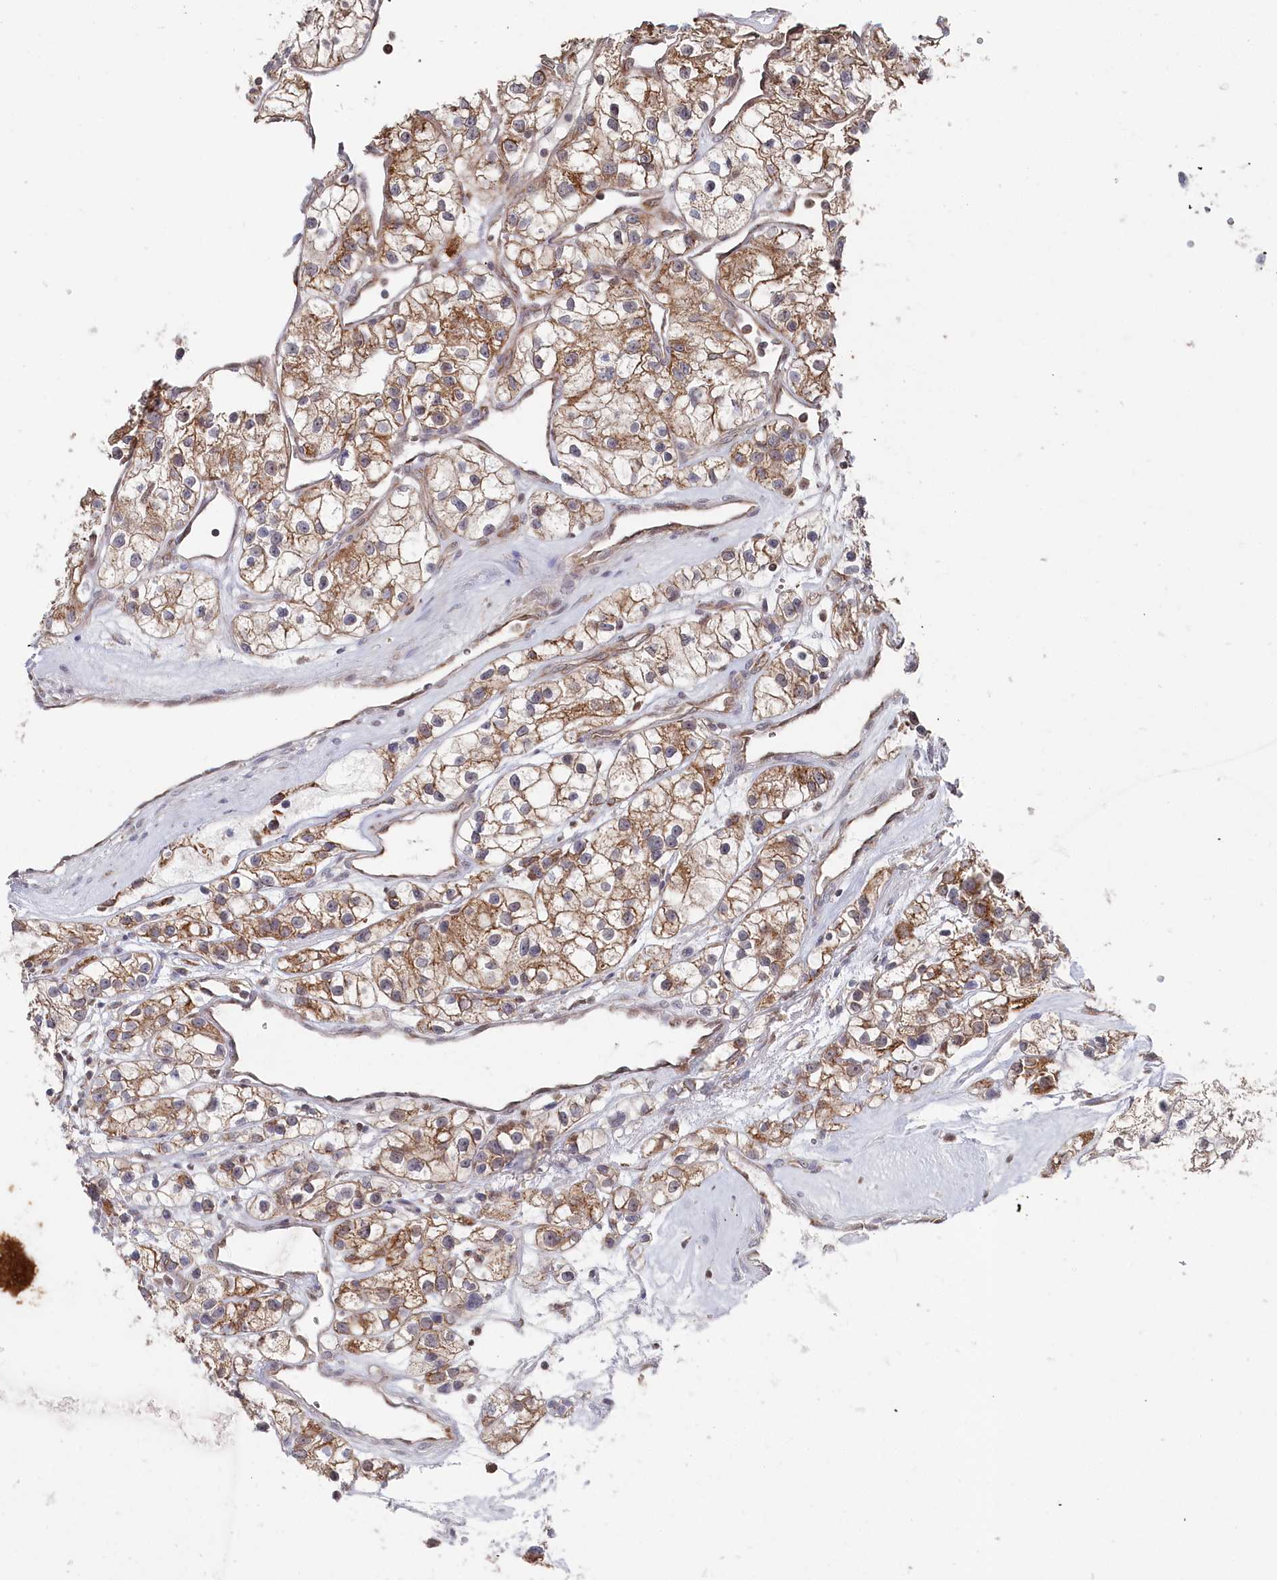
{"staining": {"intensity": "moderate", "quantity": ">75%", "location": "cytoplasmic/membranous"}, "tissue": "renal cancer", "cell_type": "Tumor cells", "image_type": "cancer", "snomed": [{"axis": "morphology", "description": "Adenocarcinoma, NOS"}, {"axis": "topography", "description": "Kidney"}], "caption": "Immunohistochemistry (IHC) (DAB) staining of renal cancer (adenocarcinoma) exhibits moderate cytoplasmic/membranous protein positivity in about >75% of tumor cells.", "gene": "WAPL", "patient": {"sex": "female", "age": 57}}